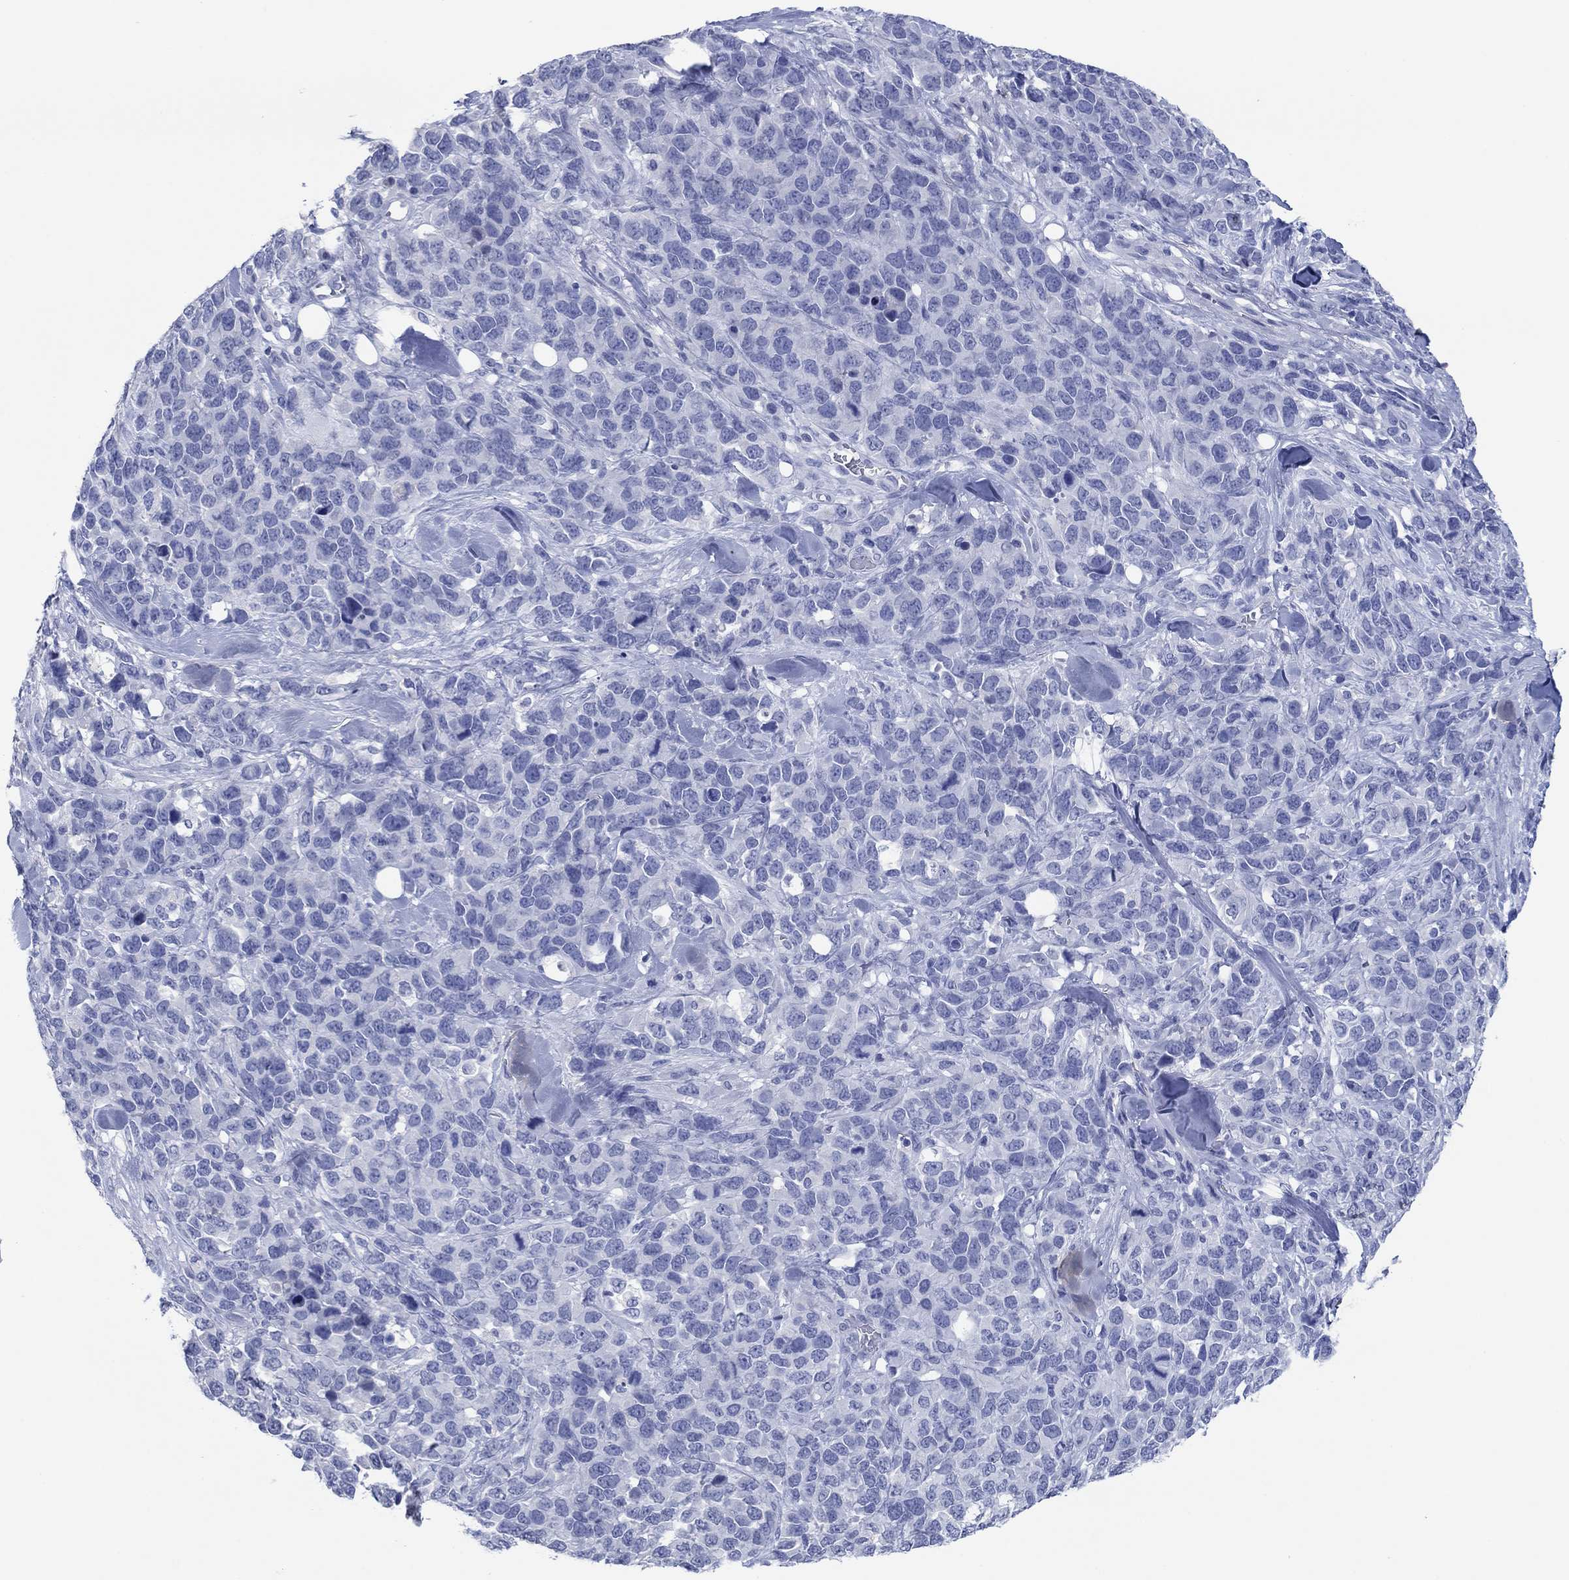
{"staining": {"intensity": "negative", "quantity": "none", "location": "none"}, "tissue": "melanoma", "cell_type": "Tumor cells", "image_type": "cancer", "snomed": [{"axis": "morphology", "description": "Malignant melanoma, Metastatic site"}, {"axis": "topography", "description": "Skin"}], "caption": "Melanoma was stained to show a protein in brown. There is no significant expression in tumor cells.", "gene": "POU5F1", "patient": {"sex": "male", "age": 84}}